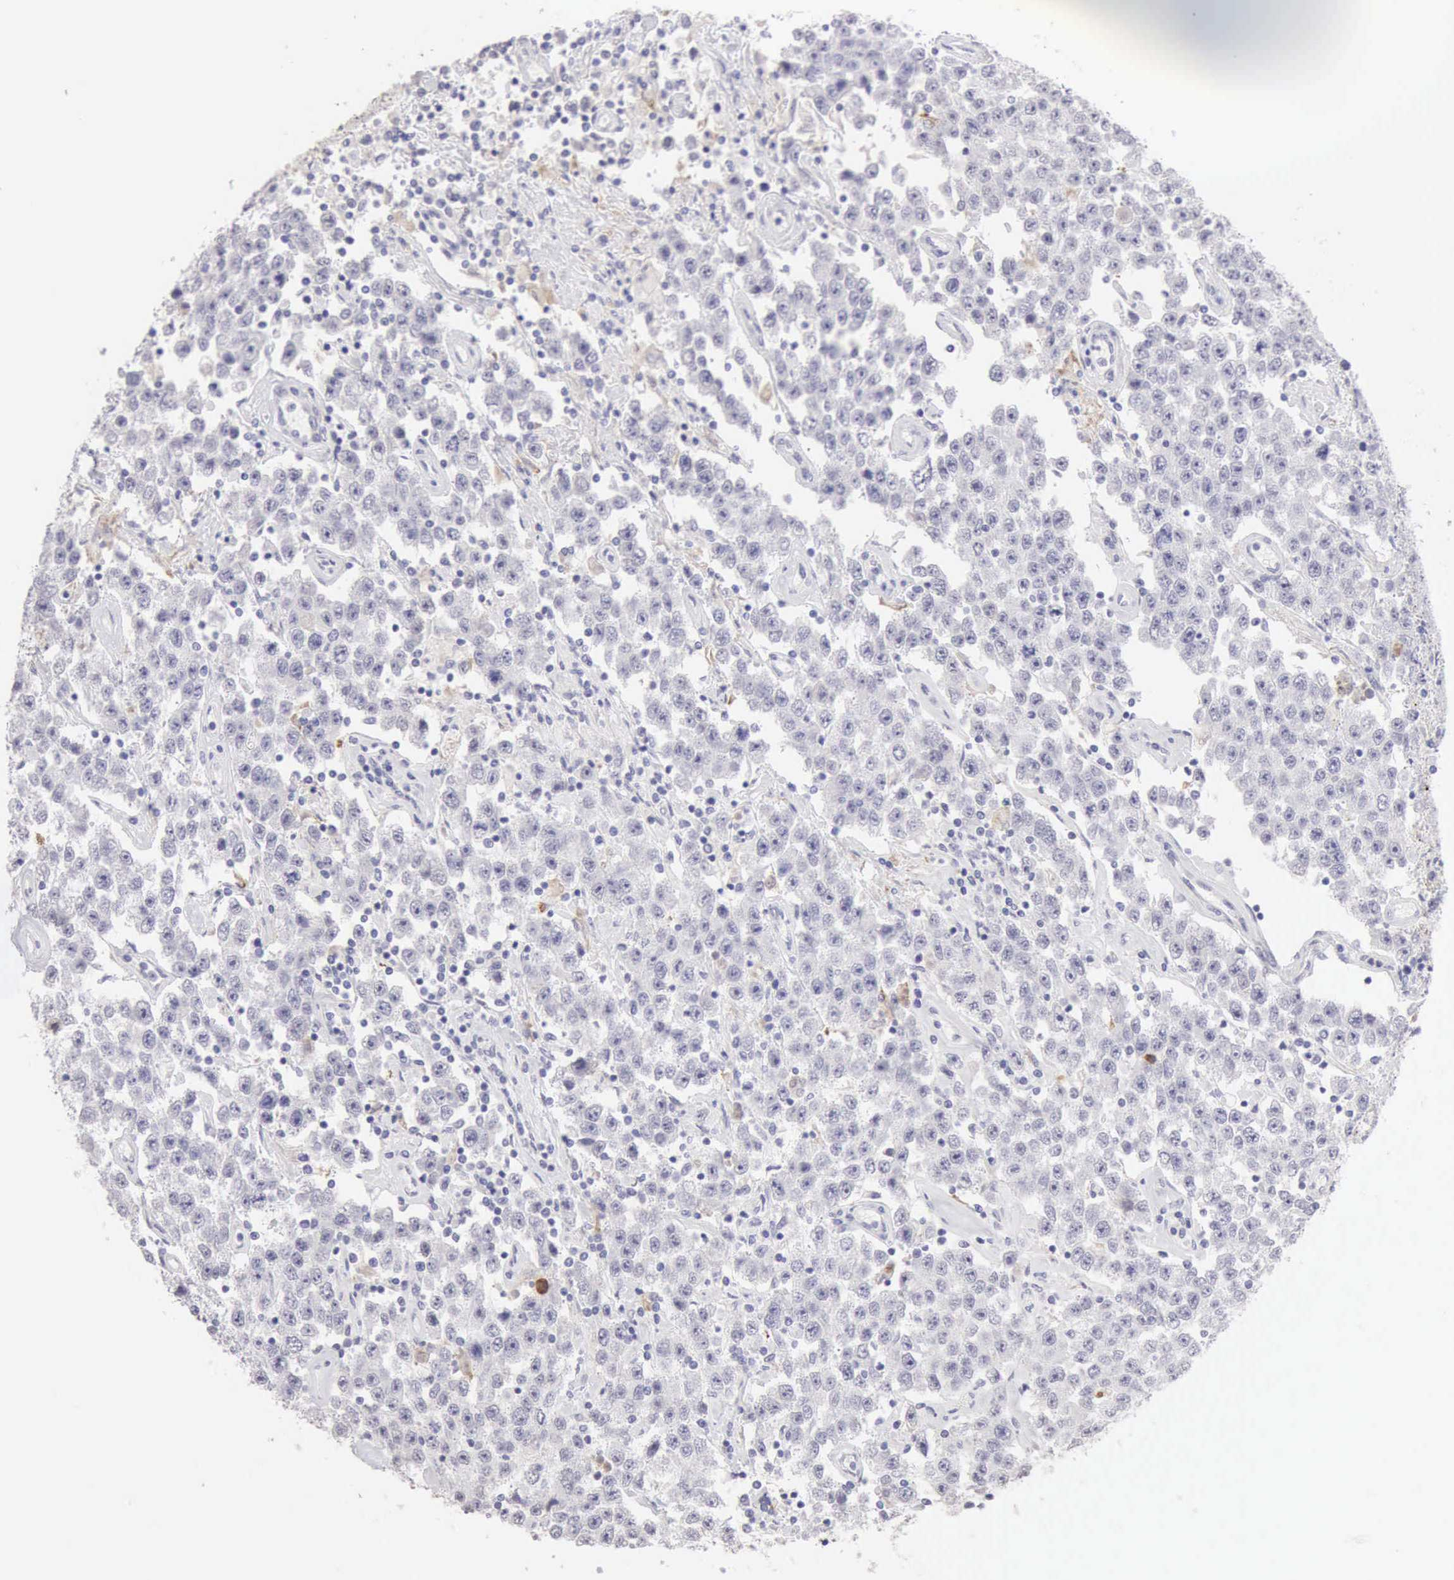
{"staining": {"intensity": "negative", "quantity": "none", "location": "none"}, "tissue": "testis cancer", "cell_type": "Tumor cells", "image_type": "cancer", "snomed": [{"axis": "morphology", "description": "Seminoma, NOS"}, {"axis": "topography", "description": "Testis"}], "caption": "A high-resolution micrograph shows IHC staining of testis seminoma, which displays no significant positivity in tumor cells.", "gene": "RNASE1", "patient": {"sex": "male", "age": 52}}